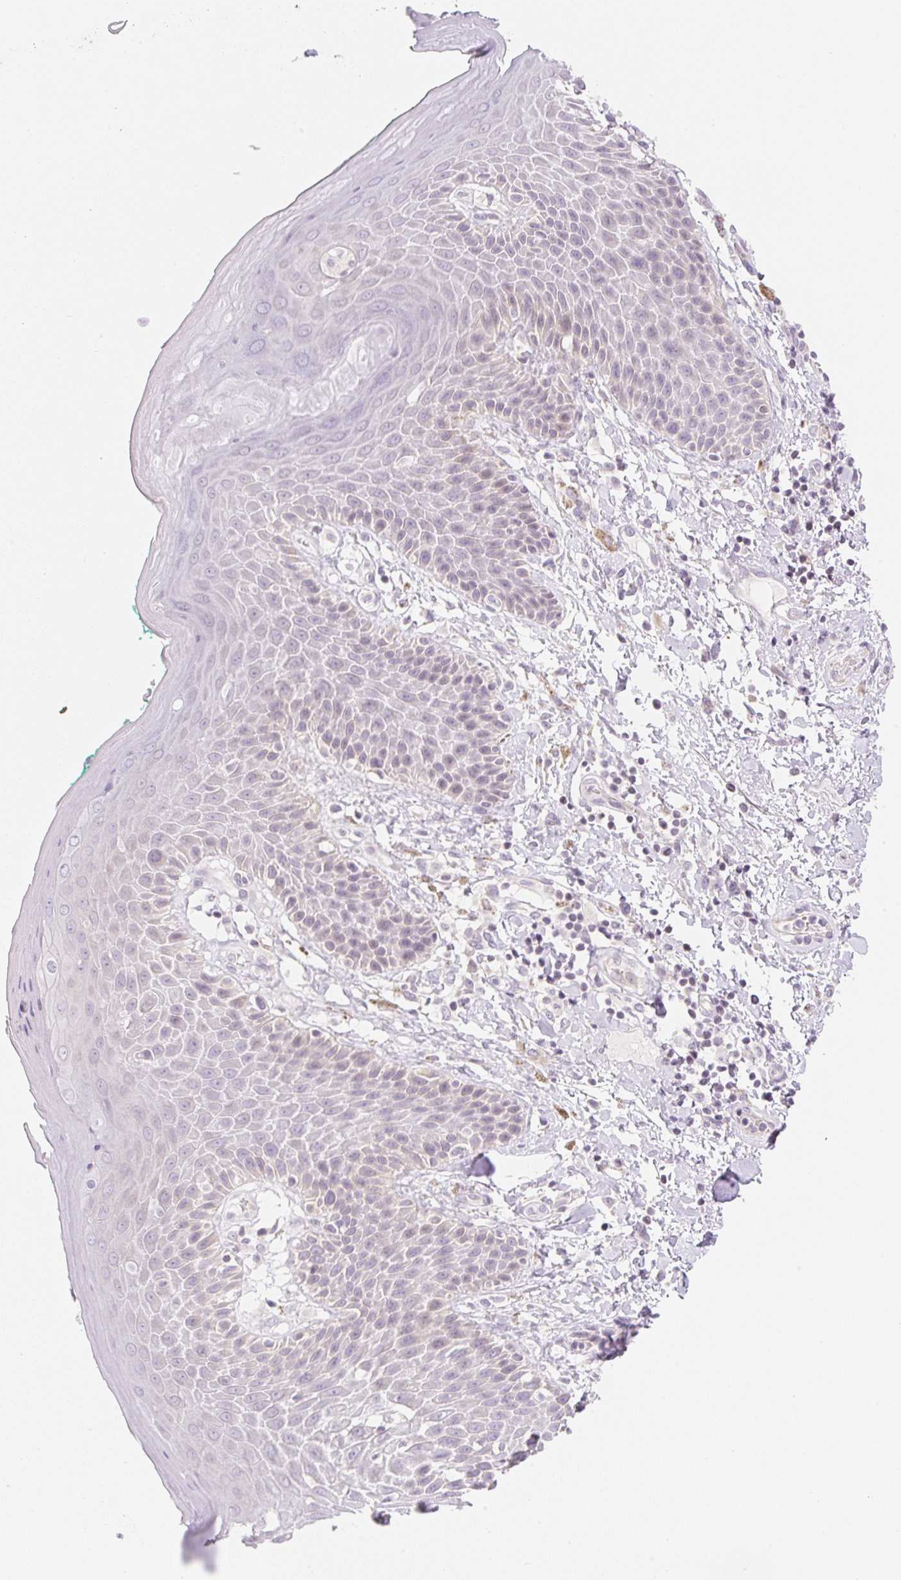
{"staining": {"intensity": "negative", "quantity": "none", "location": "none"}, "tissue": "skin", "cell_type": "Epidermal cells", "image_type": "normal", "snomed": [{"axis": "morphology", "description": "Normal tissue, NOS"}, {"axis": "topography", "description": "Peripheral nerve tissue"}], "caption": "This is an immunohistochemistry micrograph of benign skin. There is no staining in epidermal cells.", "gene": "CASKIN1", "patient": {"sex": "male", "age": 51}}